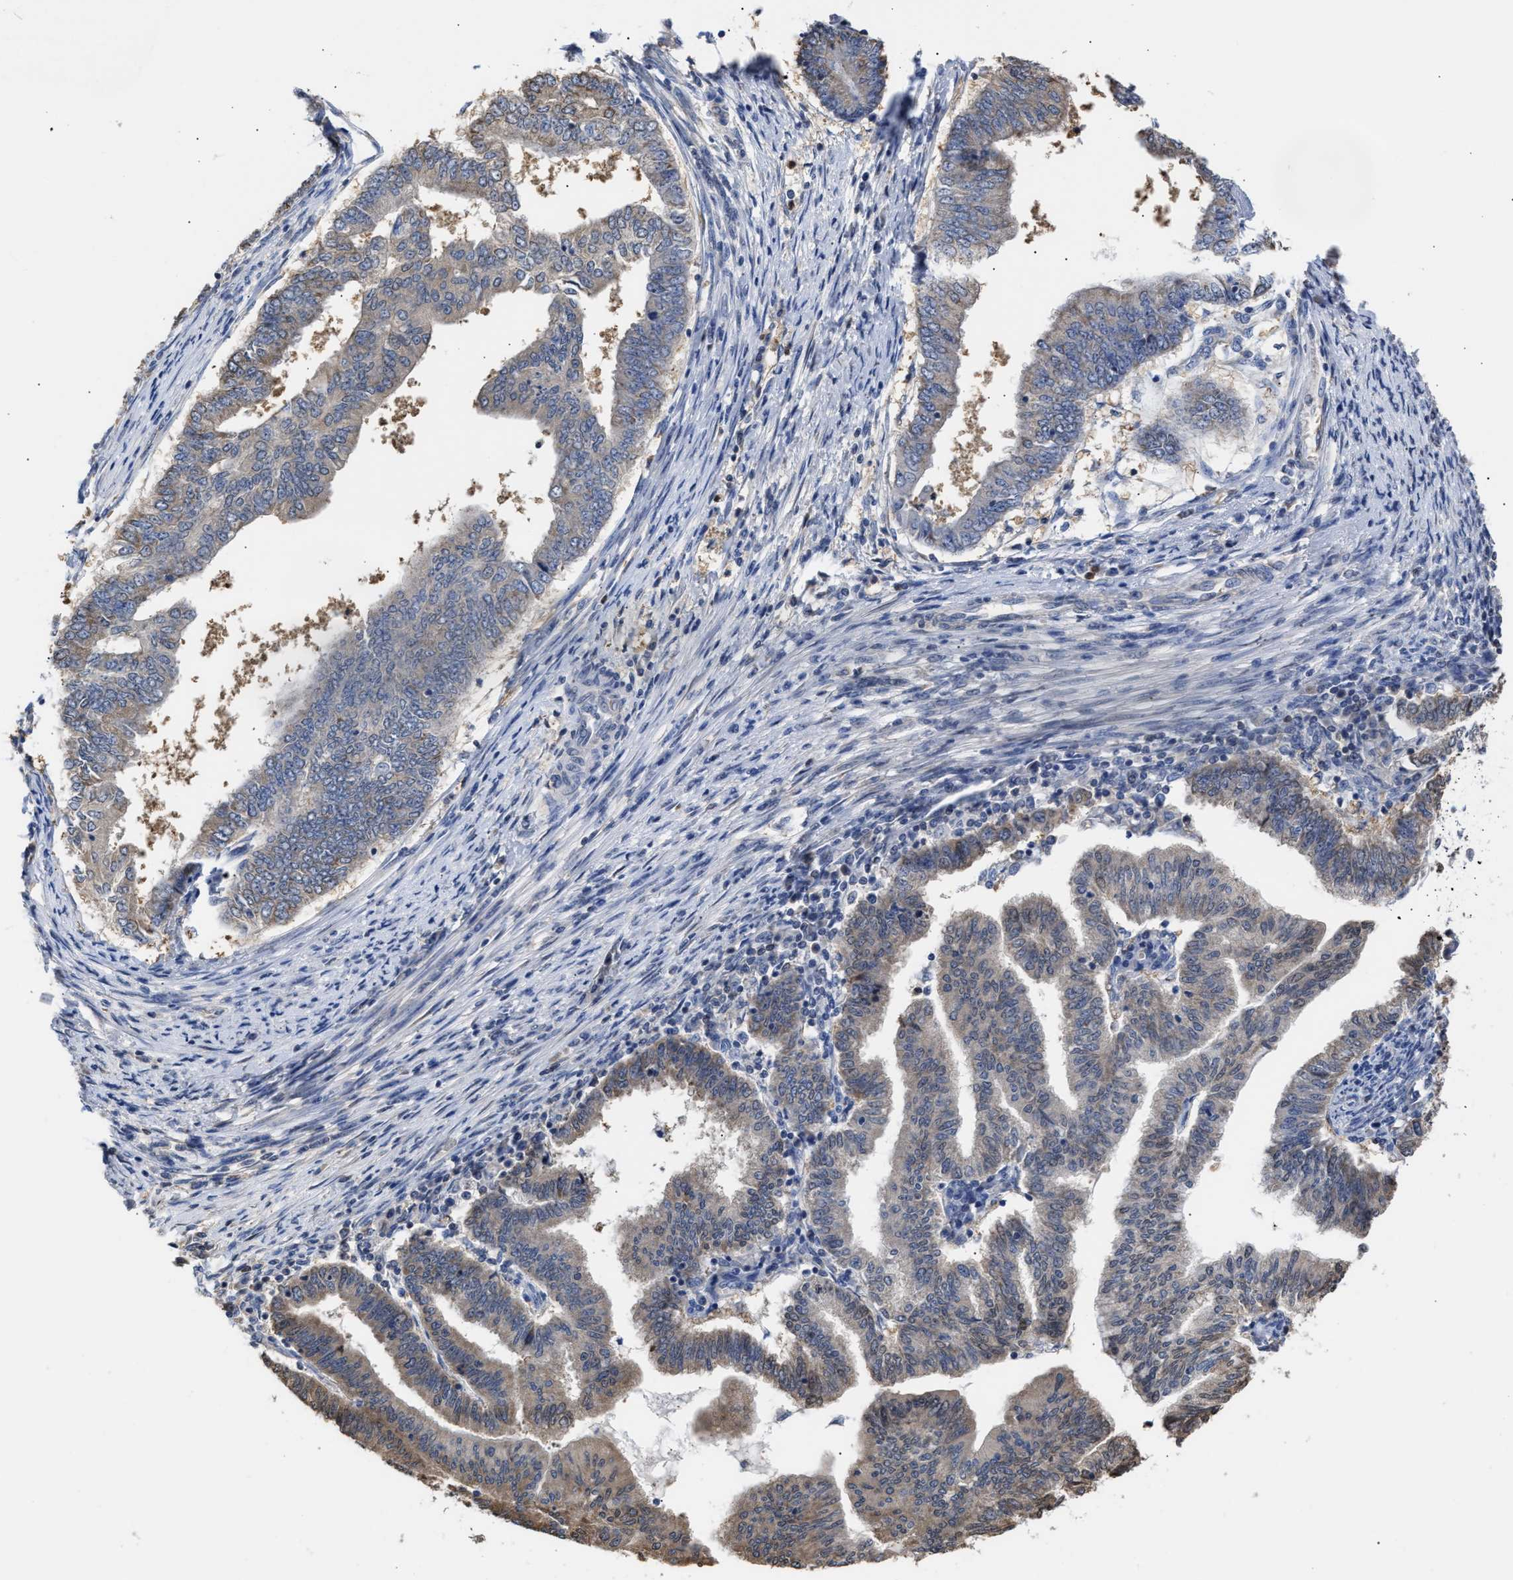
{"staining": {"intensity": "weak", "quantity": "25%-75%", "location": "cytoplasmic/membranous"}, "tissue": "endometrial cancer", "cell_type": "Tumor cells", "image_type": "cancer", "snomed": [{"axis": "morphology", "description": "Polyp, NOS"}, {"axis": "morphology", "description": "Adenocarcinoma, NOS"}, {"axis": "morphology", "description": "Adenoma, NOS"}, {"axis": "topography", "description": "Endometrium"}], "caption": "Immunohistochemical staining of human endometrial adenoma reveals weak cytoplasmic/membranous protein staining in approximately 25%-75% of tumor cells.", "gene": "KLHDC1", "patient": {"sex": "female", "age": 79}}